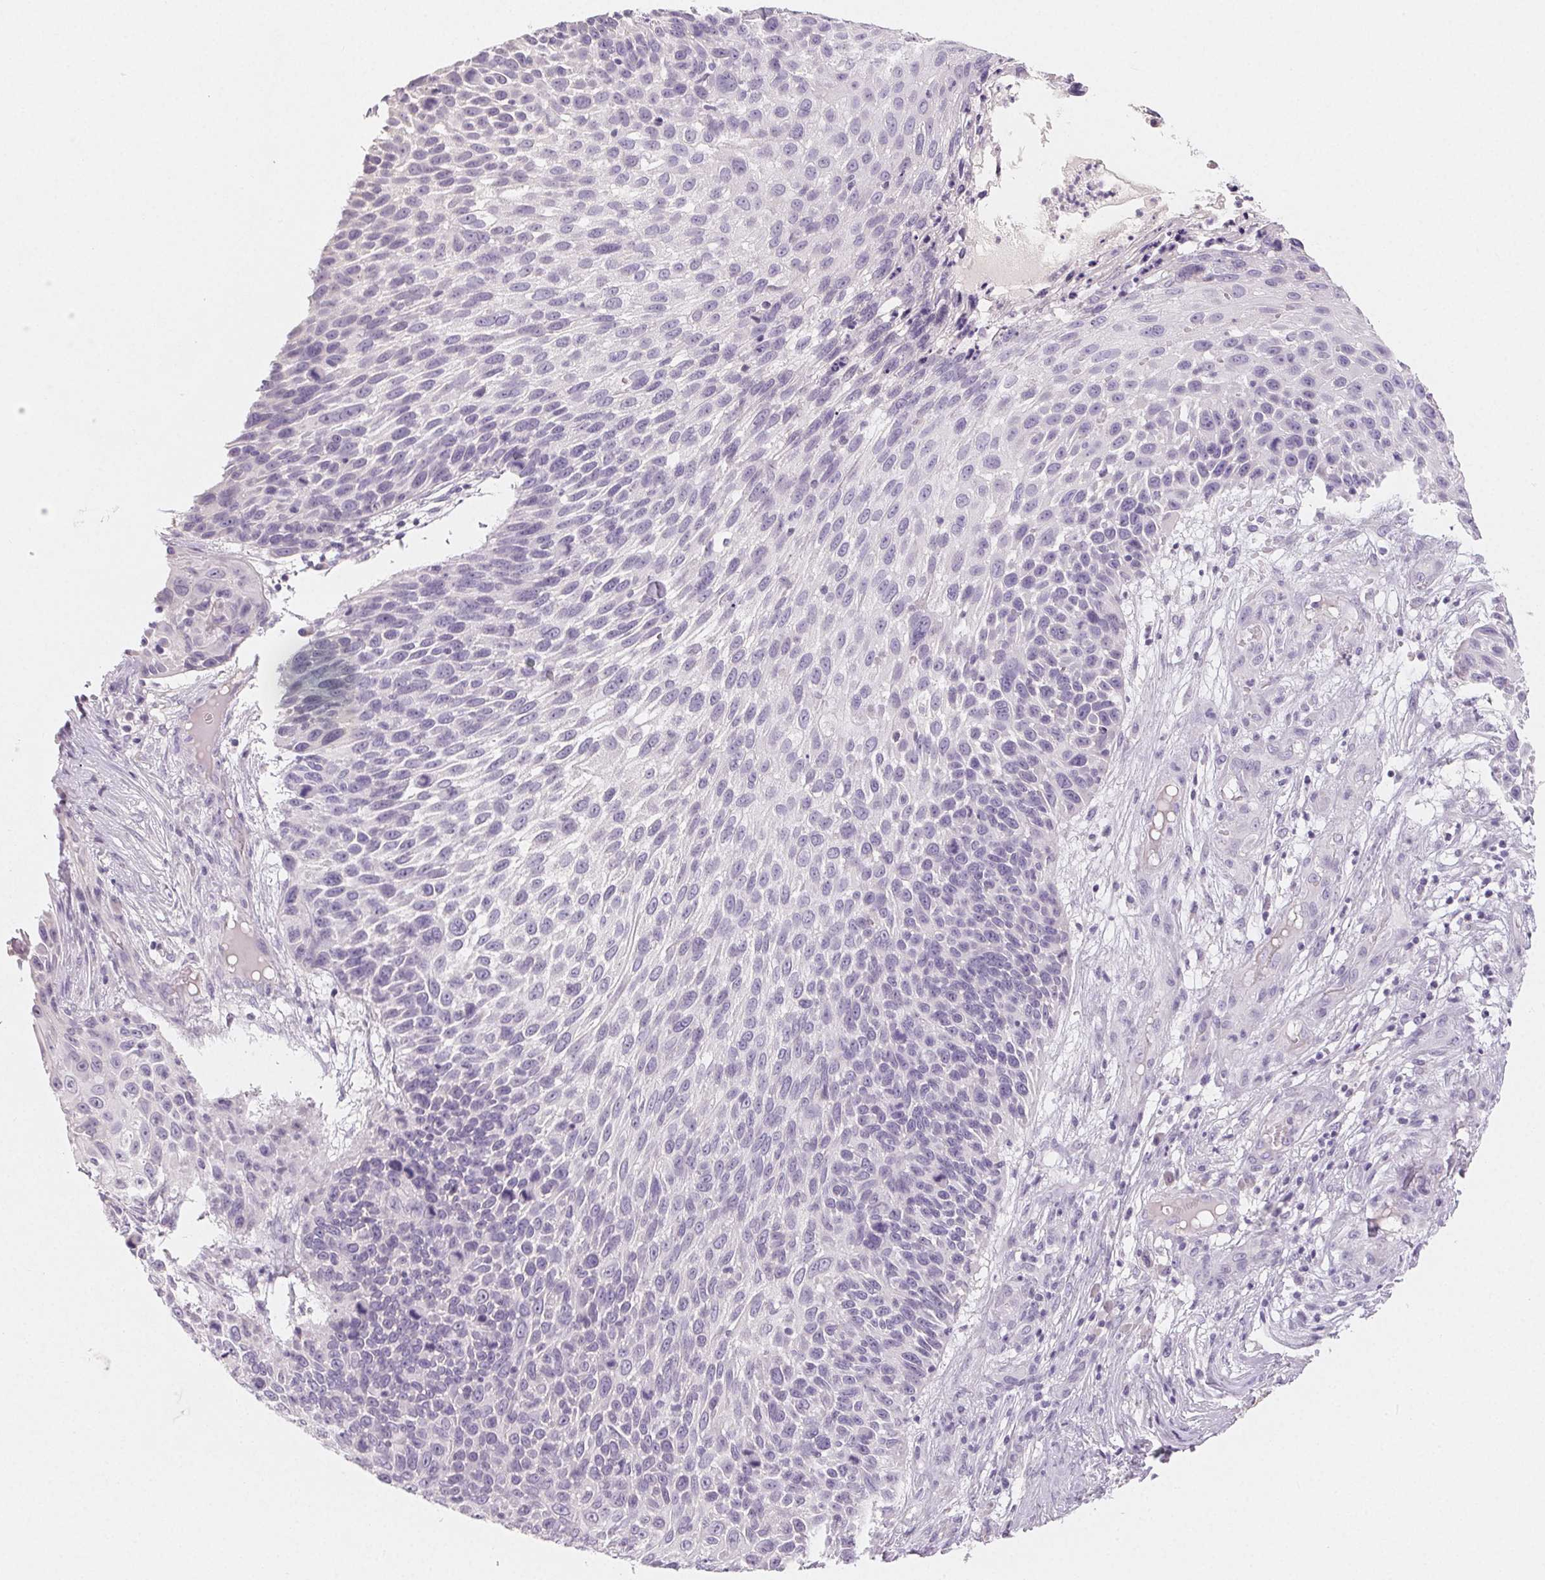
{"staining": {"intensity": "negative", "quantity": "none", "location": "none"}, "tissue": "skin cancer", "cell_type": "Tumor cells", "image_type": "cancer", "snomed": [{"axis": "morphology", "description": "Squamous cell carcinoma, NOS"}, {"axis": "topography", "description": "Skin"}], "caption": "IHC histopathology image of neoplastic tissue: skin squamous cell carcinoma stained with DAB (3,3'-diaminobenzidine) shows no significant protein staining in tumor cells.", "gene": "MIOX", "patient": {"sex": "male", "age": 92}}